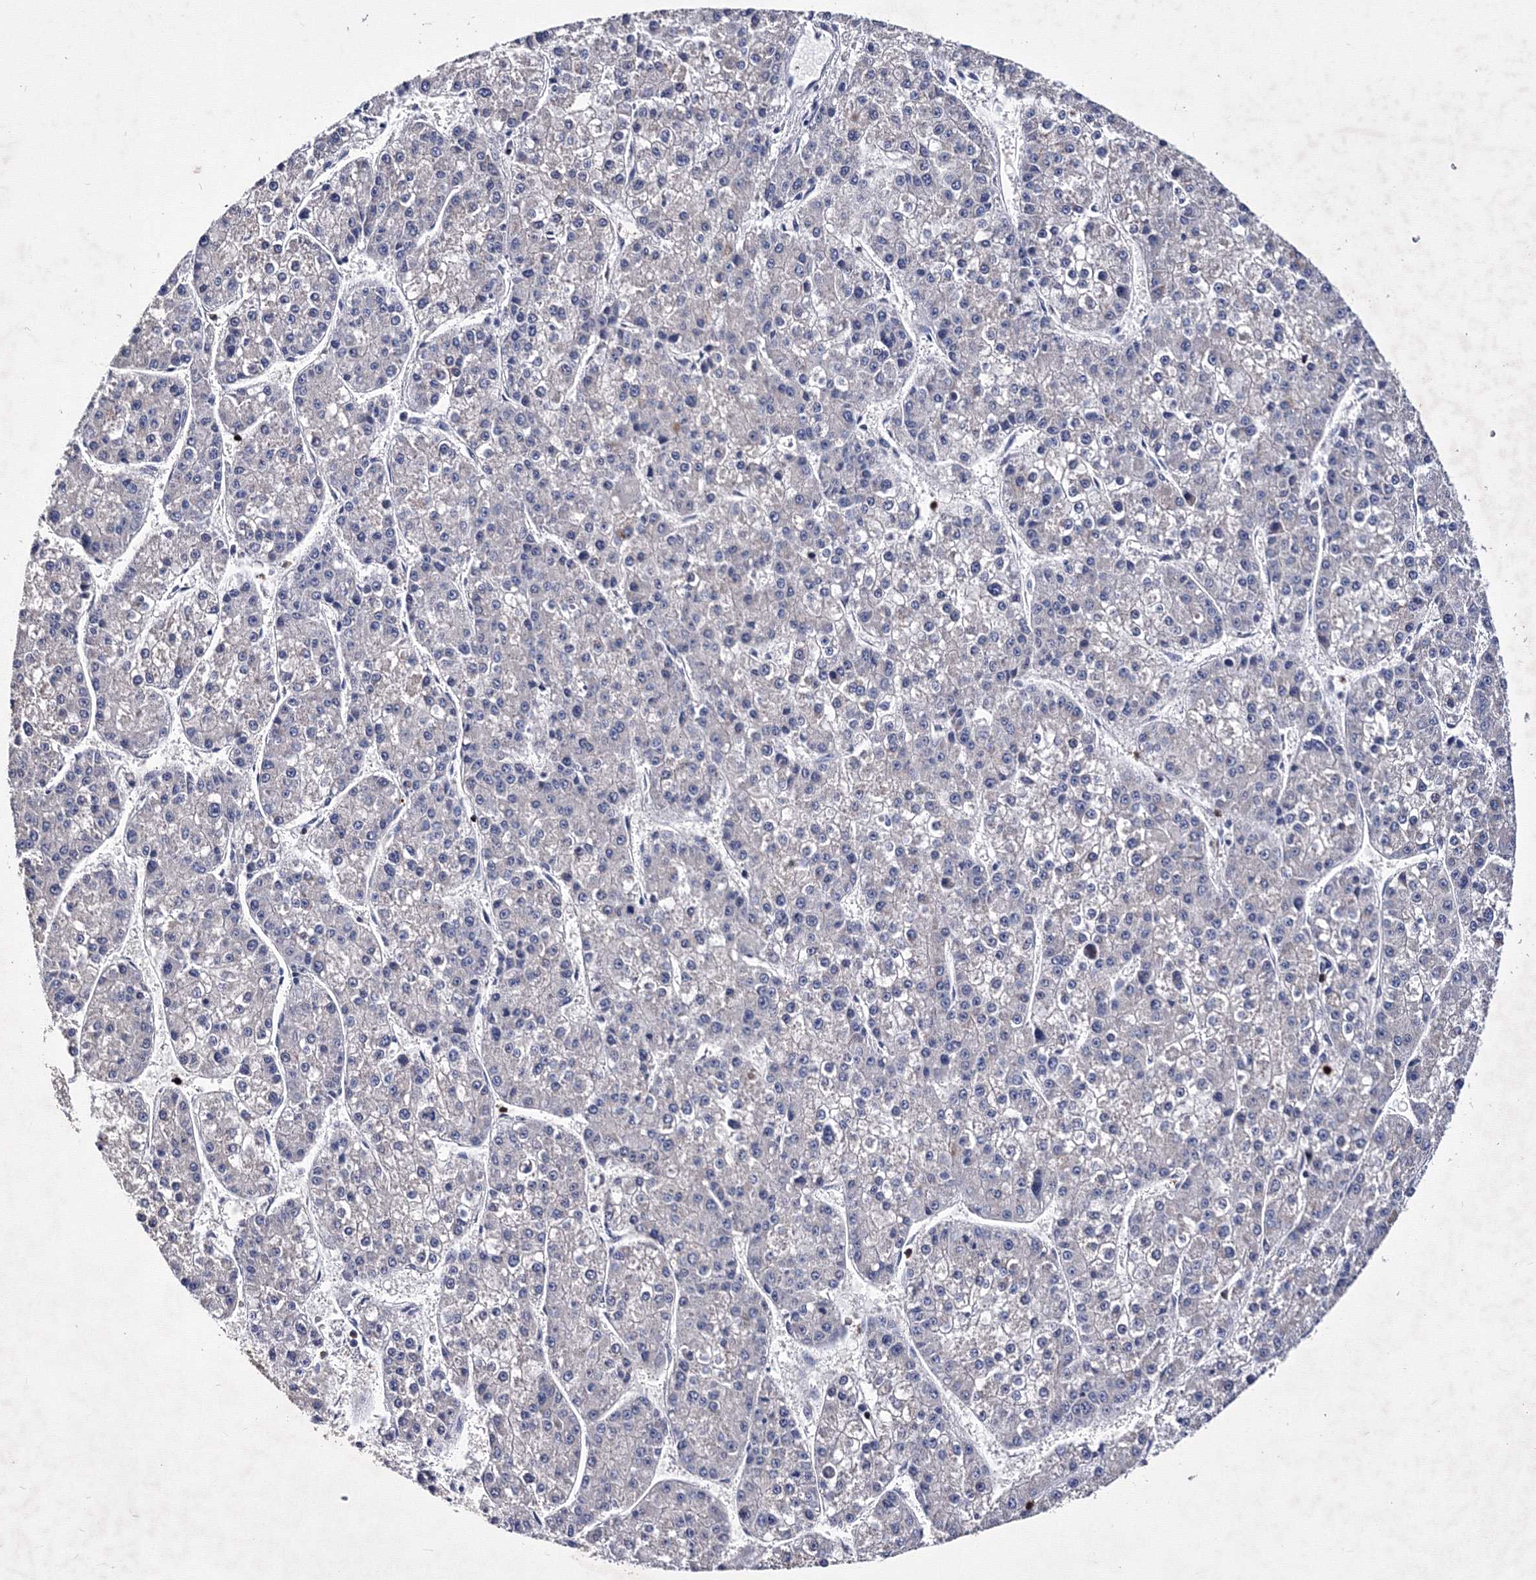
{"staining": {"intensity": "negative", "quantity": "none", "location": "none"}, "tissue": "liver cancer", "cell_type": "Tumor cells", "image_type": "cancer", "snomed": [{"axis": "morphology", "description": "Carcinoma, Hepatocellular, NOS"}, {"axis": "topography", "description": "Liver"}], "caption": "Tumor cells are negative for brown protein staining in liver cancer (hepatocellular carcinoma). Brightfield microscopy of immunohistochemistry (IHC) stained with DAB (3,3'-diaminobenzidine) (brown) and hematoxylin (blue), captured at high magnification.", "gene": "PHYKPL", "patient": {"sex": "female", "age": 73}}